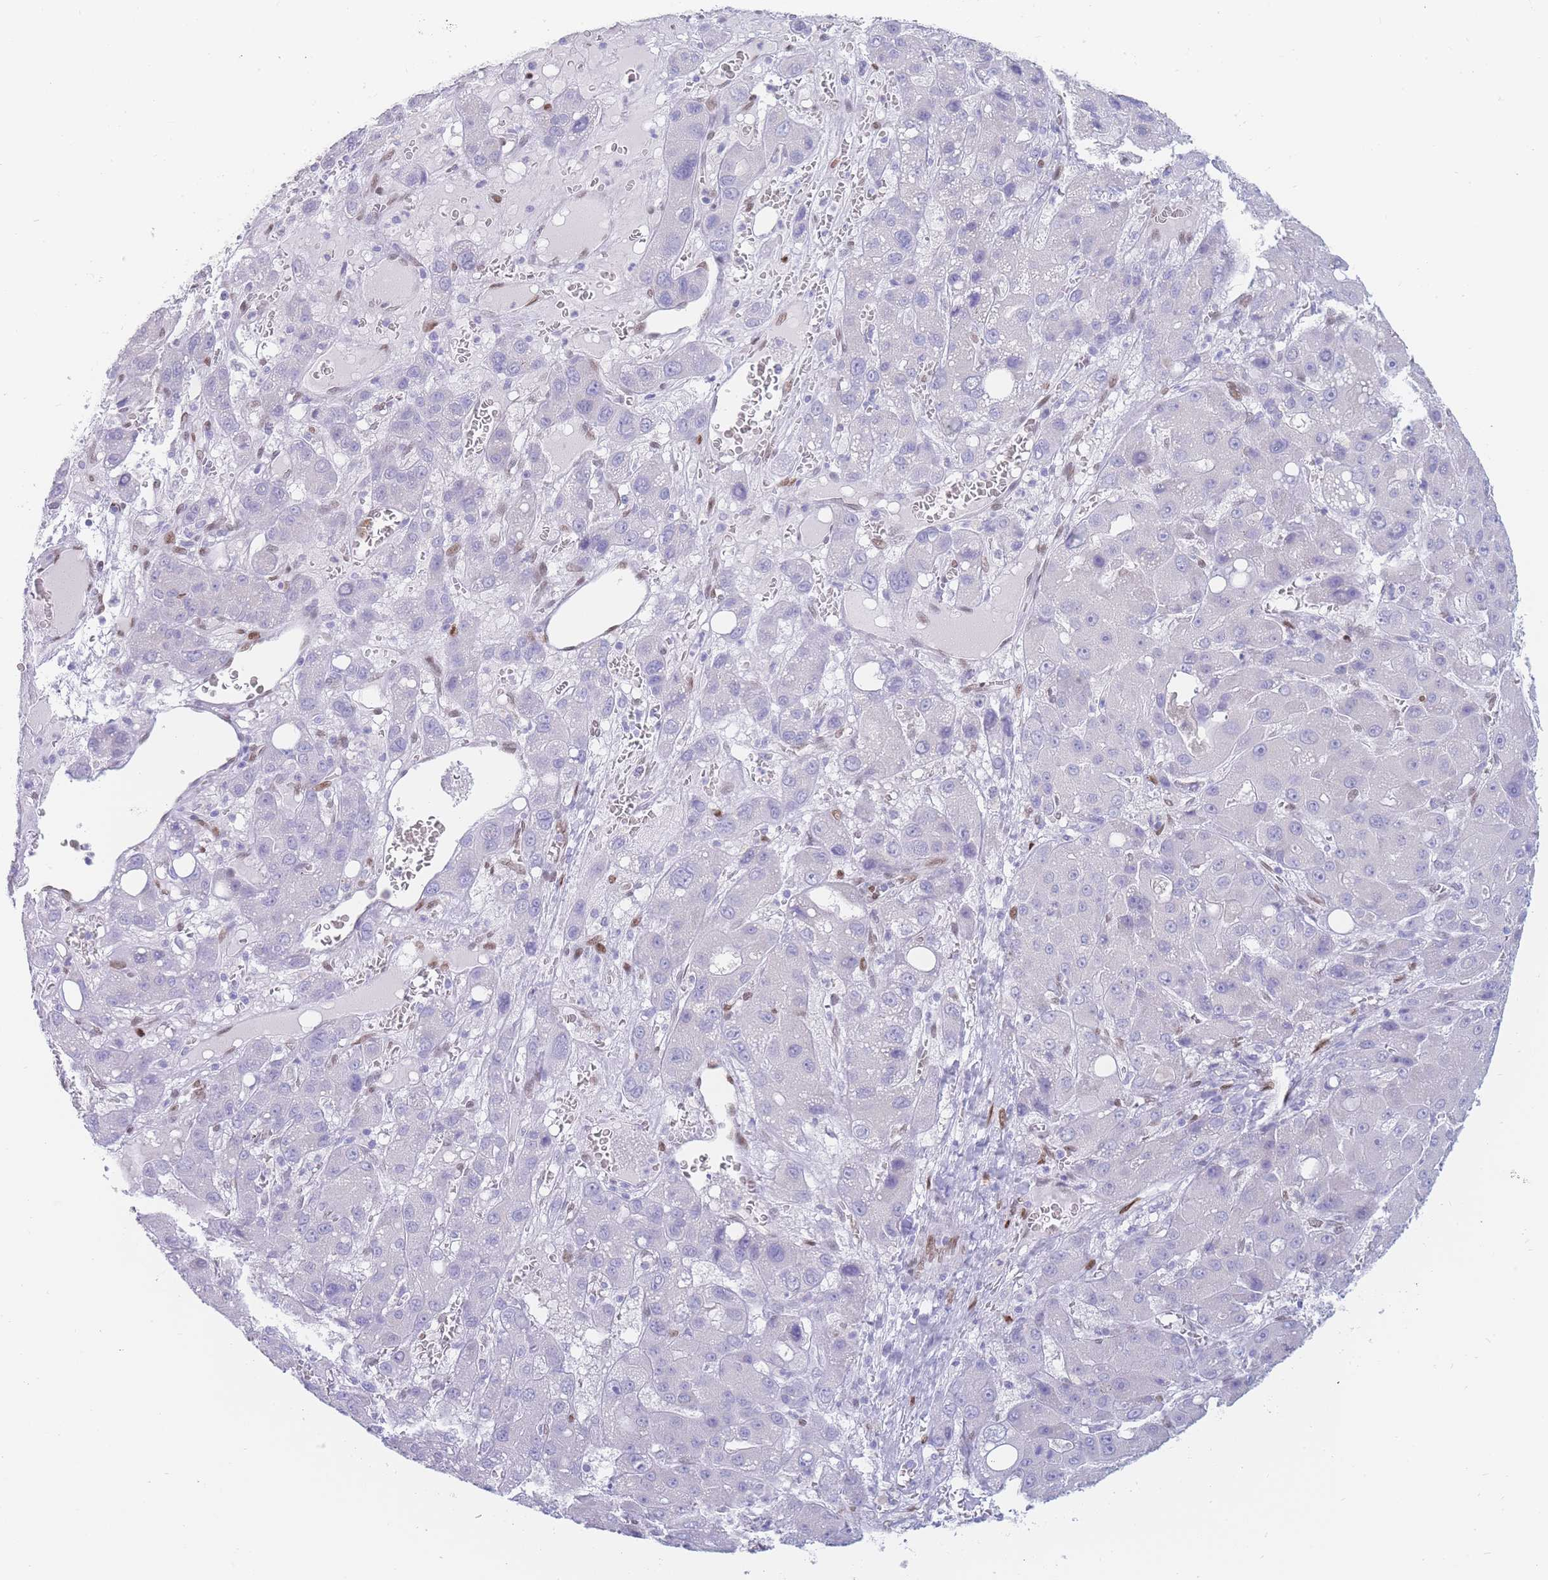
{"staining": {"intensity": "negative", "quantity": "none", "location": "none"}, "tissue": "liver cancer", "cell_type": "Tumor cells", "image_type": "cancer", "snomed": [{"axis": "morphology", "description": "Carcinoma, Hepatocellular, NOS"}, {"axis": "topography", "description": "Liver"}], "caption": "Histopathology image shows no significant protein positivity in tumor cells of liver hepatocellular carcinoma.", "gene": "PSMB5", "patient": {"sex": "male", "age": 55}}